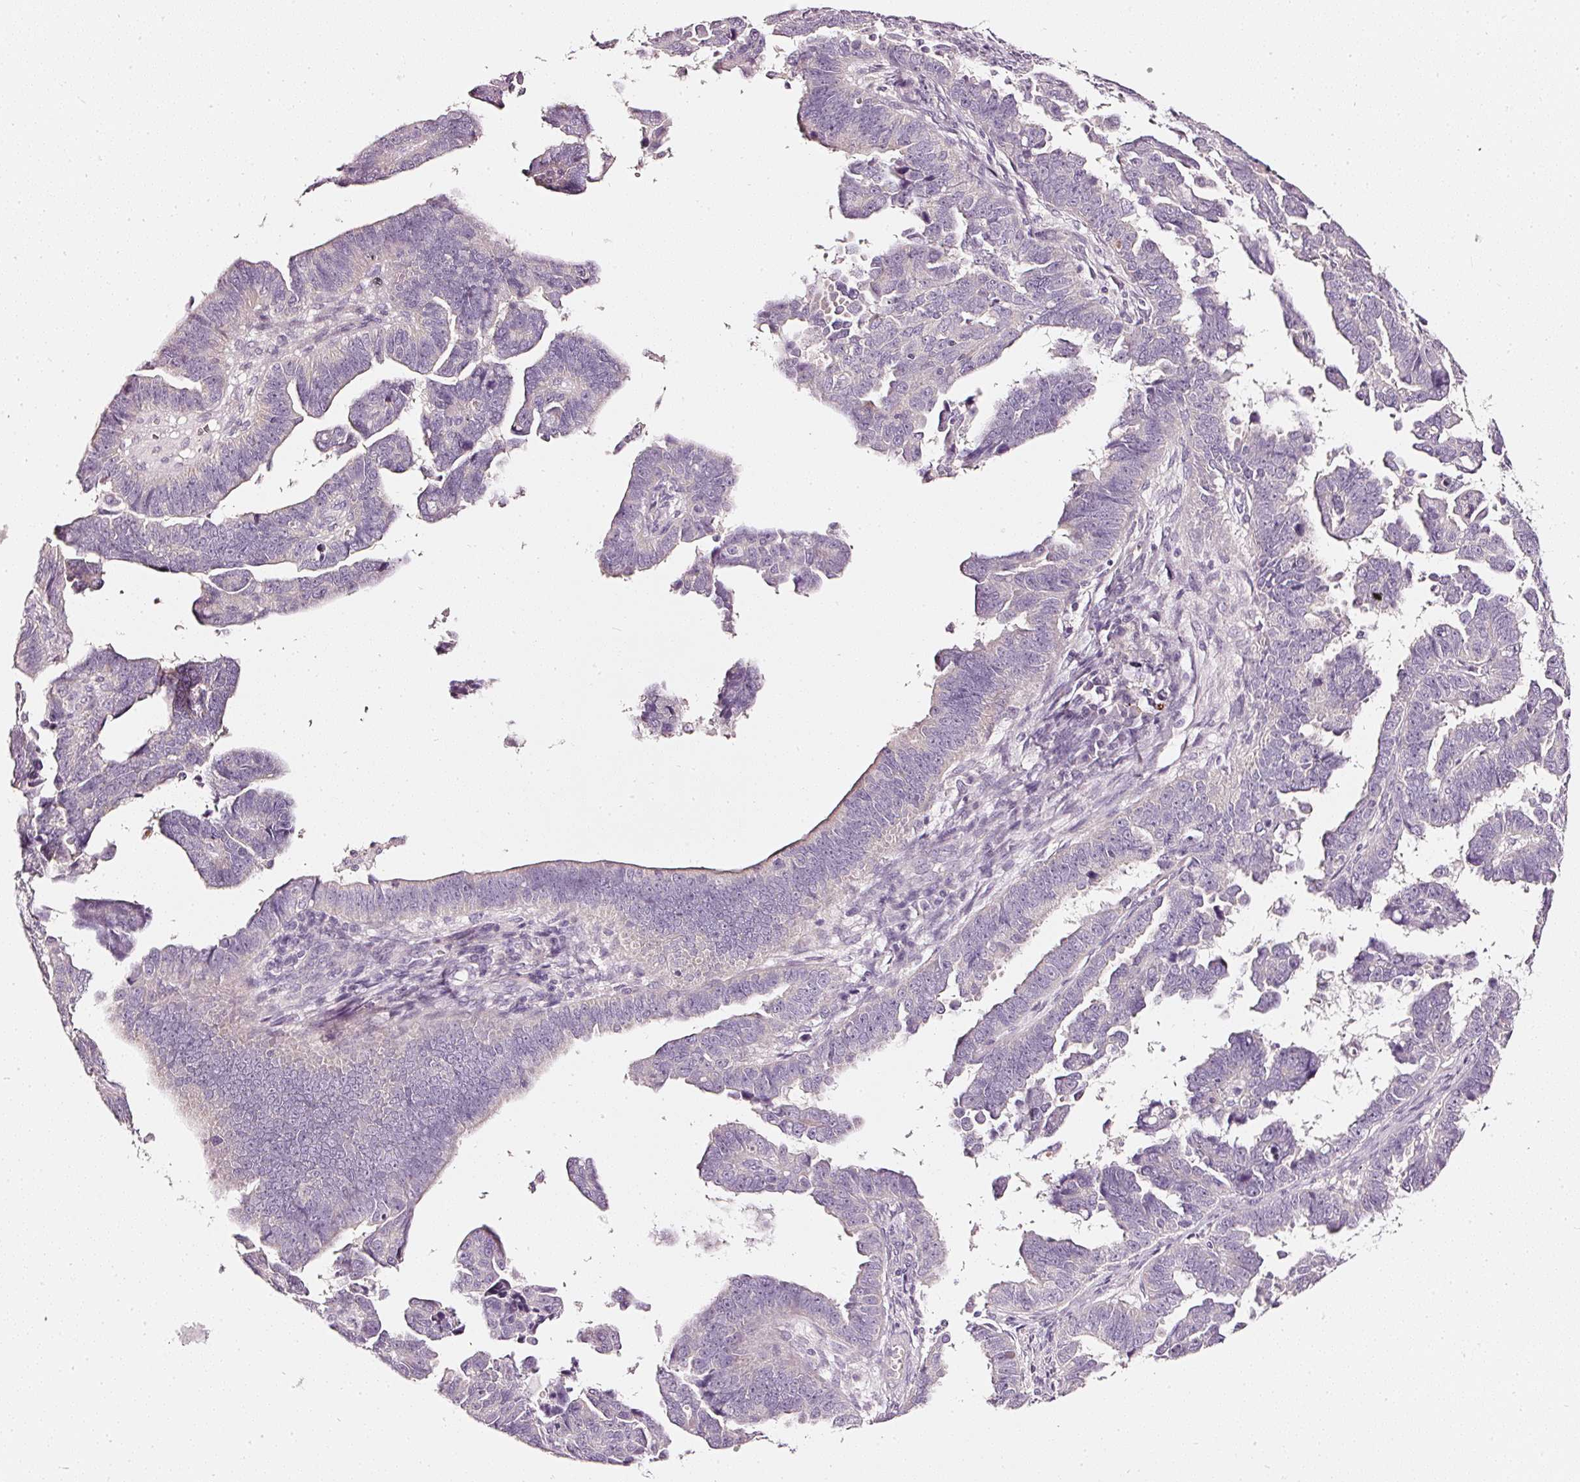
{"staining": {"intensity": "weak", "quantity": "<25%", "location": "cytoplasmic/membranous"}, "tissue": "endometrial cancer", "cell_type": "Tumor cells", "image_type": "cancer", "snomed": [{"axis": "morphology", "description": "Adenocarcinoma, NOS"}, {"axis": "topography", "description": "Endometrium"}], "caption": "Tumor cells are negative for protein expression in human endometrial cancer (adenocarcinoma).", "gene": "CNP", "patient": {"sex": "female", "age": 75}}